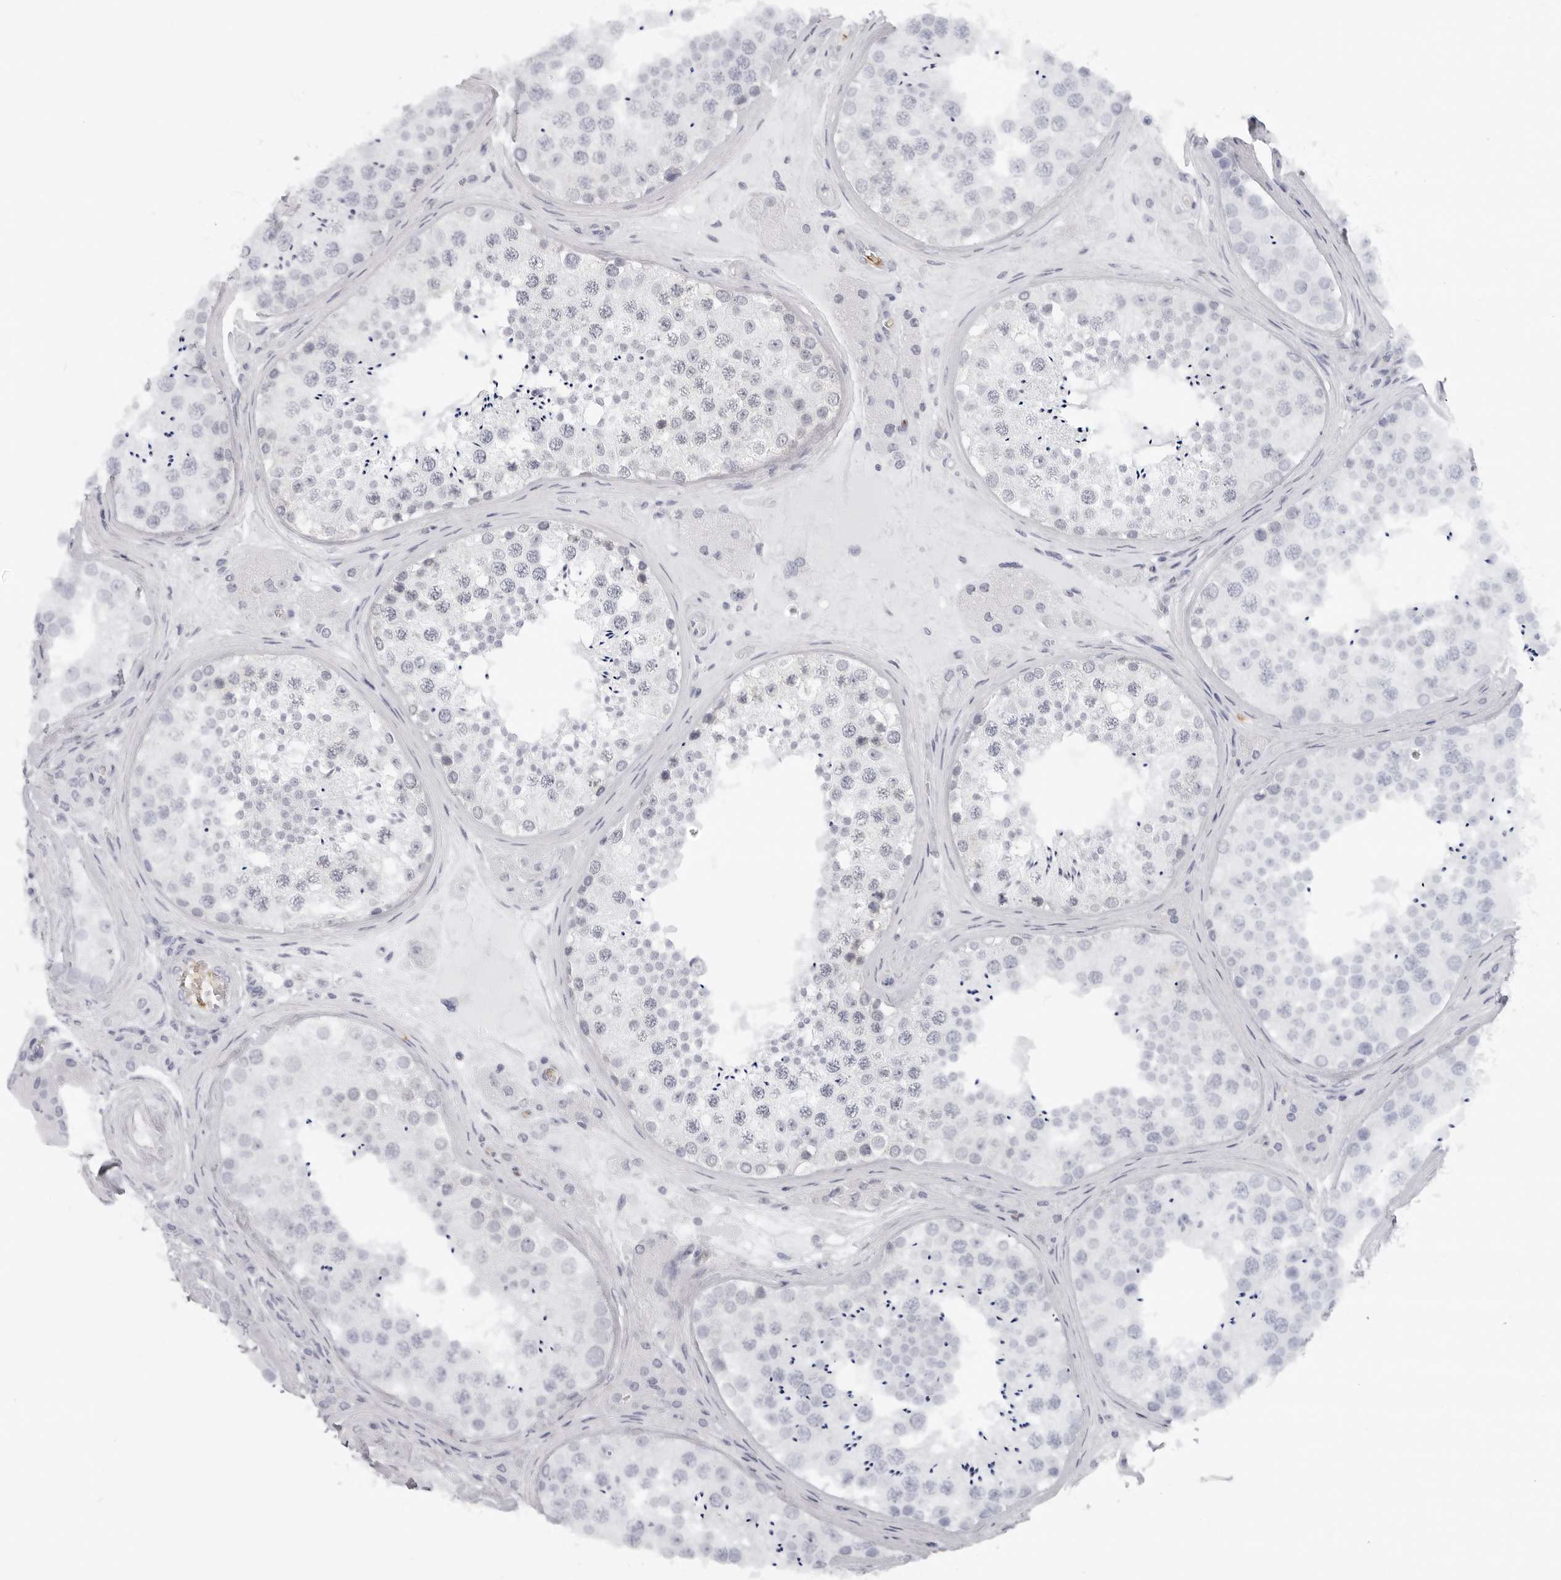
{"staining": {"intensity": "negative", "quantity": "none", "location": "none"}, "tissue": "testis", "cell_type": "Cells in seminiferous ducts", "image_type": "normal", "snomed": [{"axis": "morphology", "description": "Normal tissue, NOS"}, {"axis": "topography", "description": "Testis"}], "caption": "Immunohistochemistry of normal testis demonstrates no positivity in cells in seminiferous ducts. (DAB (3,3'-diaminobenzidine) immunohistochemistry visualized using brightfield microscopy, high magnification).", "gene": "EPB41", "patient": {"sex": "male", "age": 46}}